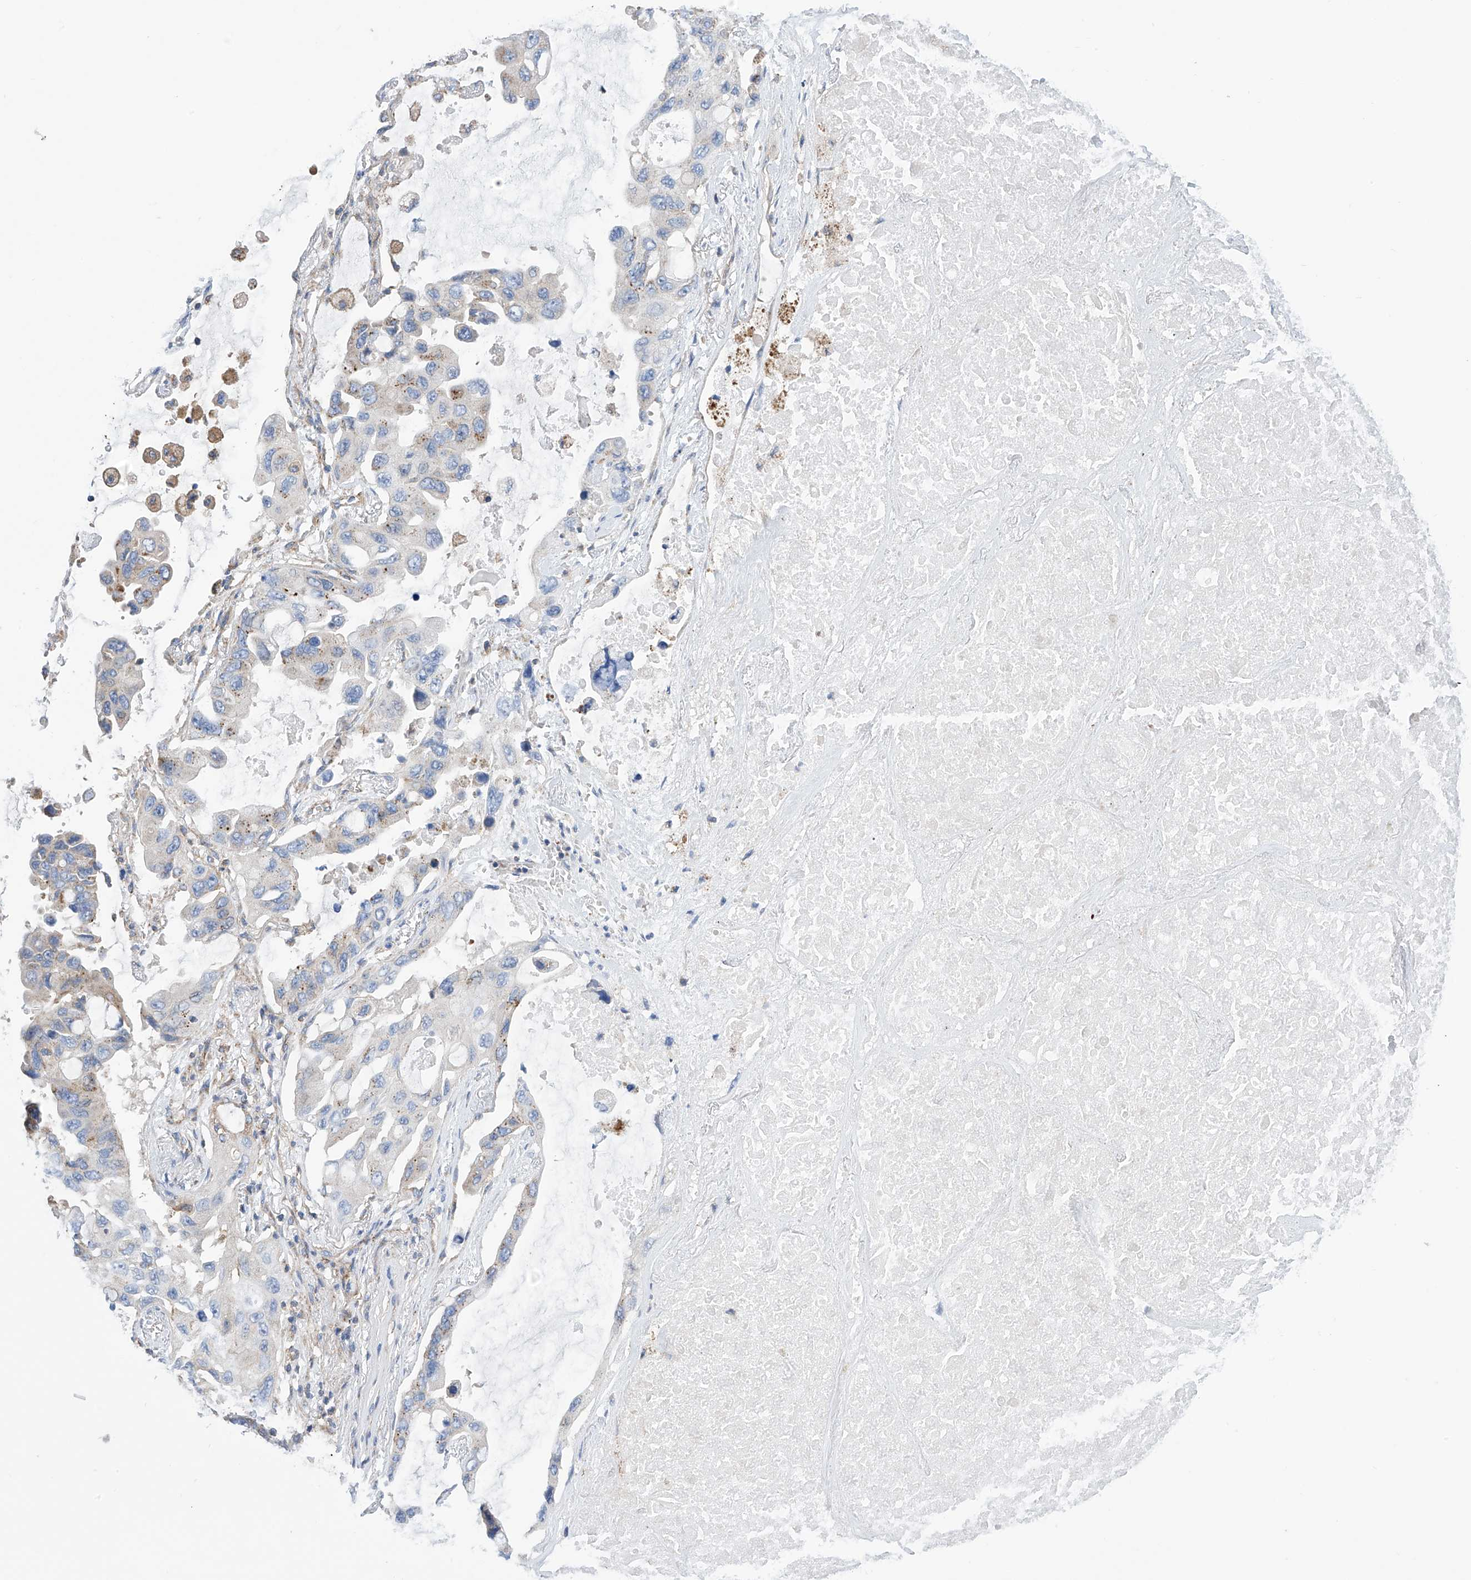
{"staining": {"intensity": "negative", "quantity": "none", "location": "none"}, "tissue": "lung cancer", "cell_type": "Tumor cells", "image_type": "cancer", "snomed": [{"axis": "morphology", "description": "Squamous cell carcinoma, NOS"}, {"axis": "topography", "description": "Lung"}], "caption": "IHC of squamous cell carcinoma (lung) displays no expression in tumor cells.", "gene": "P2RX7", "patient": {"sex": "female", "age": 73}}